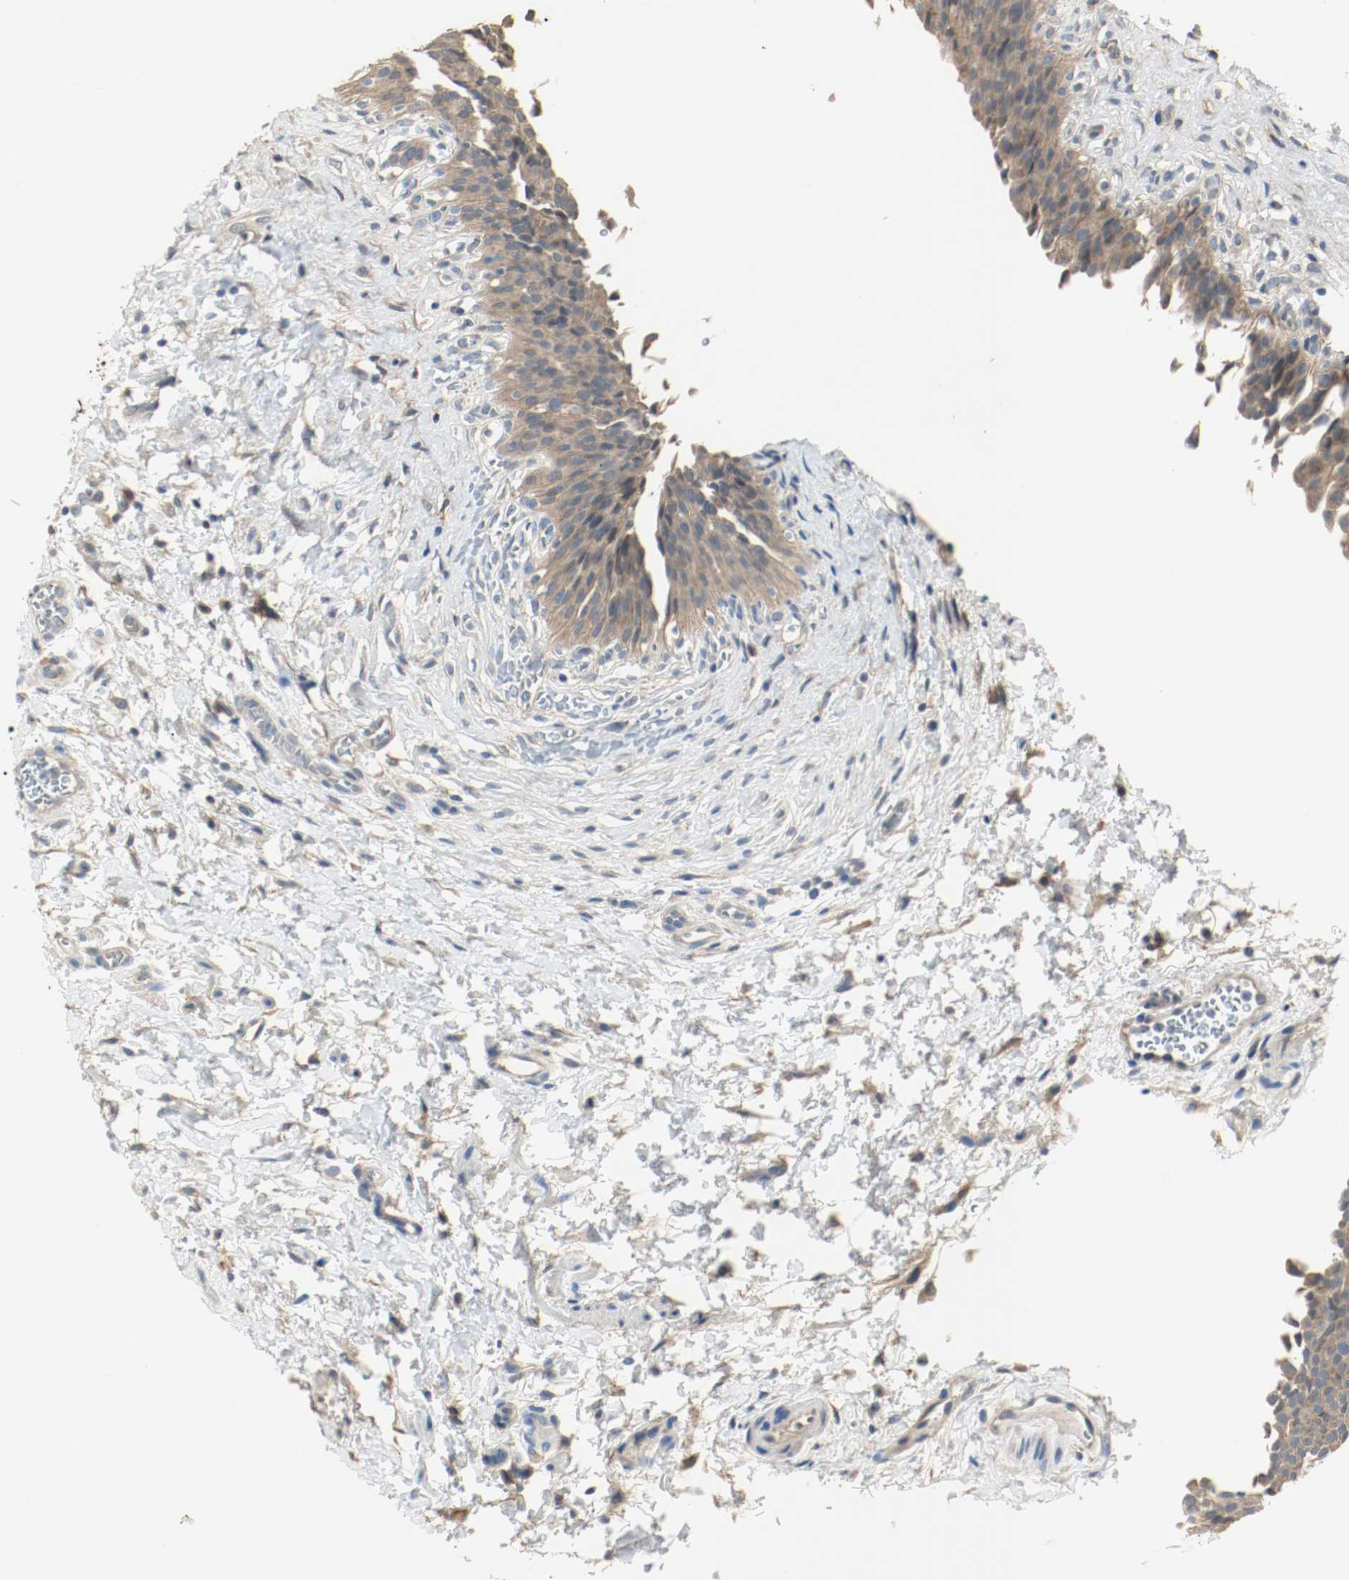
{"staining": {"intensity": "weak", "quantity": ">75%", "location": "cytoplasmic/membranous"}, "tissue": "urinary bladder", "cell_type": "Urothelial cells", "image_type": "normal", "snomed": [{"axis": "morphology", "description": "Normal tissue, NOS"}, {"axis": "morphology", "description": "Dysplasia, NOS"}, {"axis": "topography", "description": "Urinary bladder"}], "caption": "Urinary bladder stained with DAB immunohistochemistry (IHC) displays low levels of weak cytoplasmic/membranous positivity in about >75% of urothelial cells. (DAB (3,3'-diaminobenzidine) IHC, brown staining for protein, blue staining for nuclei).", "gene": "MELTF", "patient": {"sex": "male", "age": 35}}